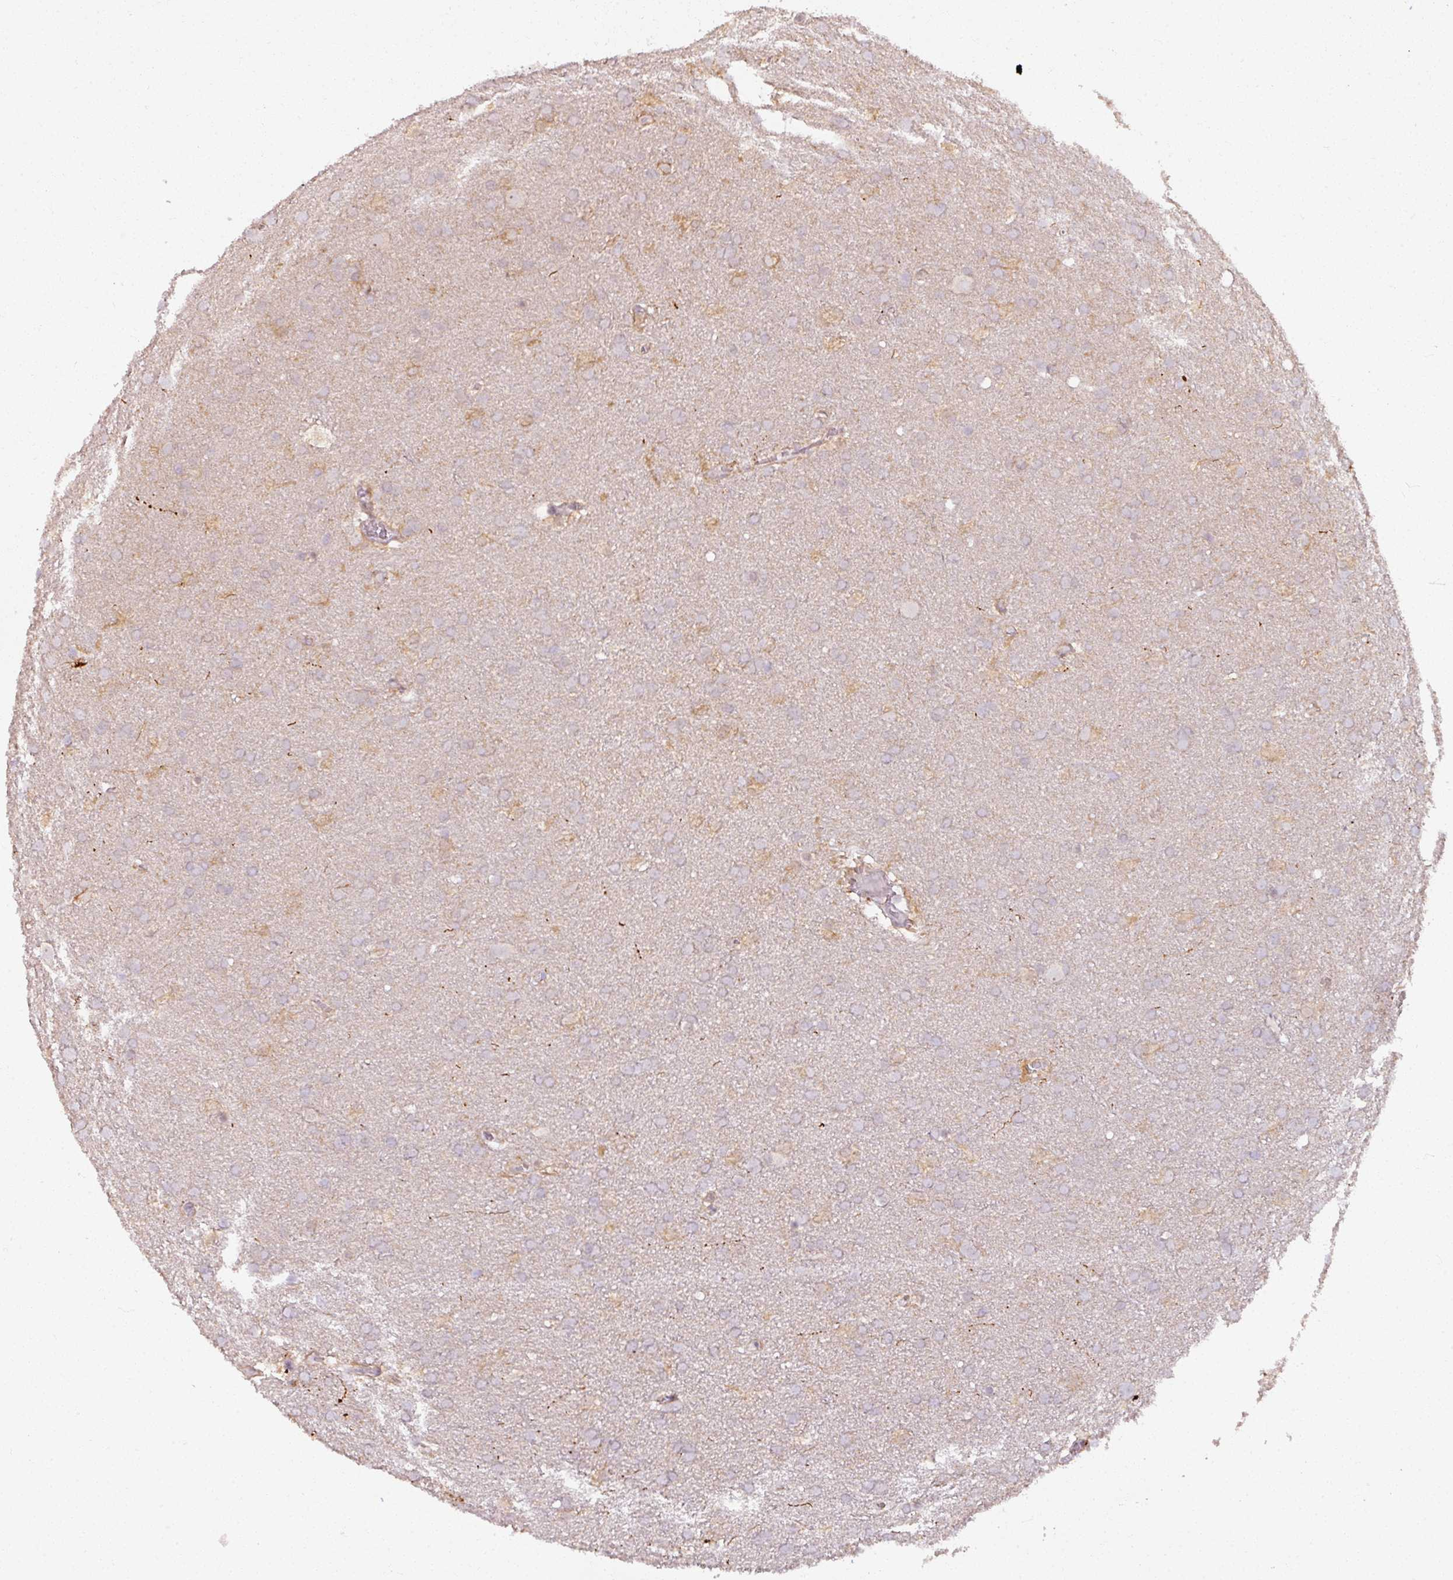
{"staining": {"intensity": "weak", "quantity": "<25%", "location": "cytoplasmic/membranous"}, "tissue": "glioma", "cell_type": "Tumor cells", "image_type": "cancer", "snomed": [{"axis": "morphology", "description": "Glioma, malignant, Low grade"}, {"axis": "topography", "description": "Brain"}], "caption": "Glioma stained for a protein using immunohistochemistry (IHC) demonstrates no positivity tumor cells.", "gene": "PNMA6A", "patient": {"sex": "female", "age": 32}}